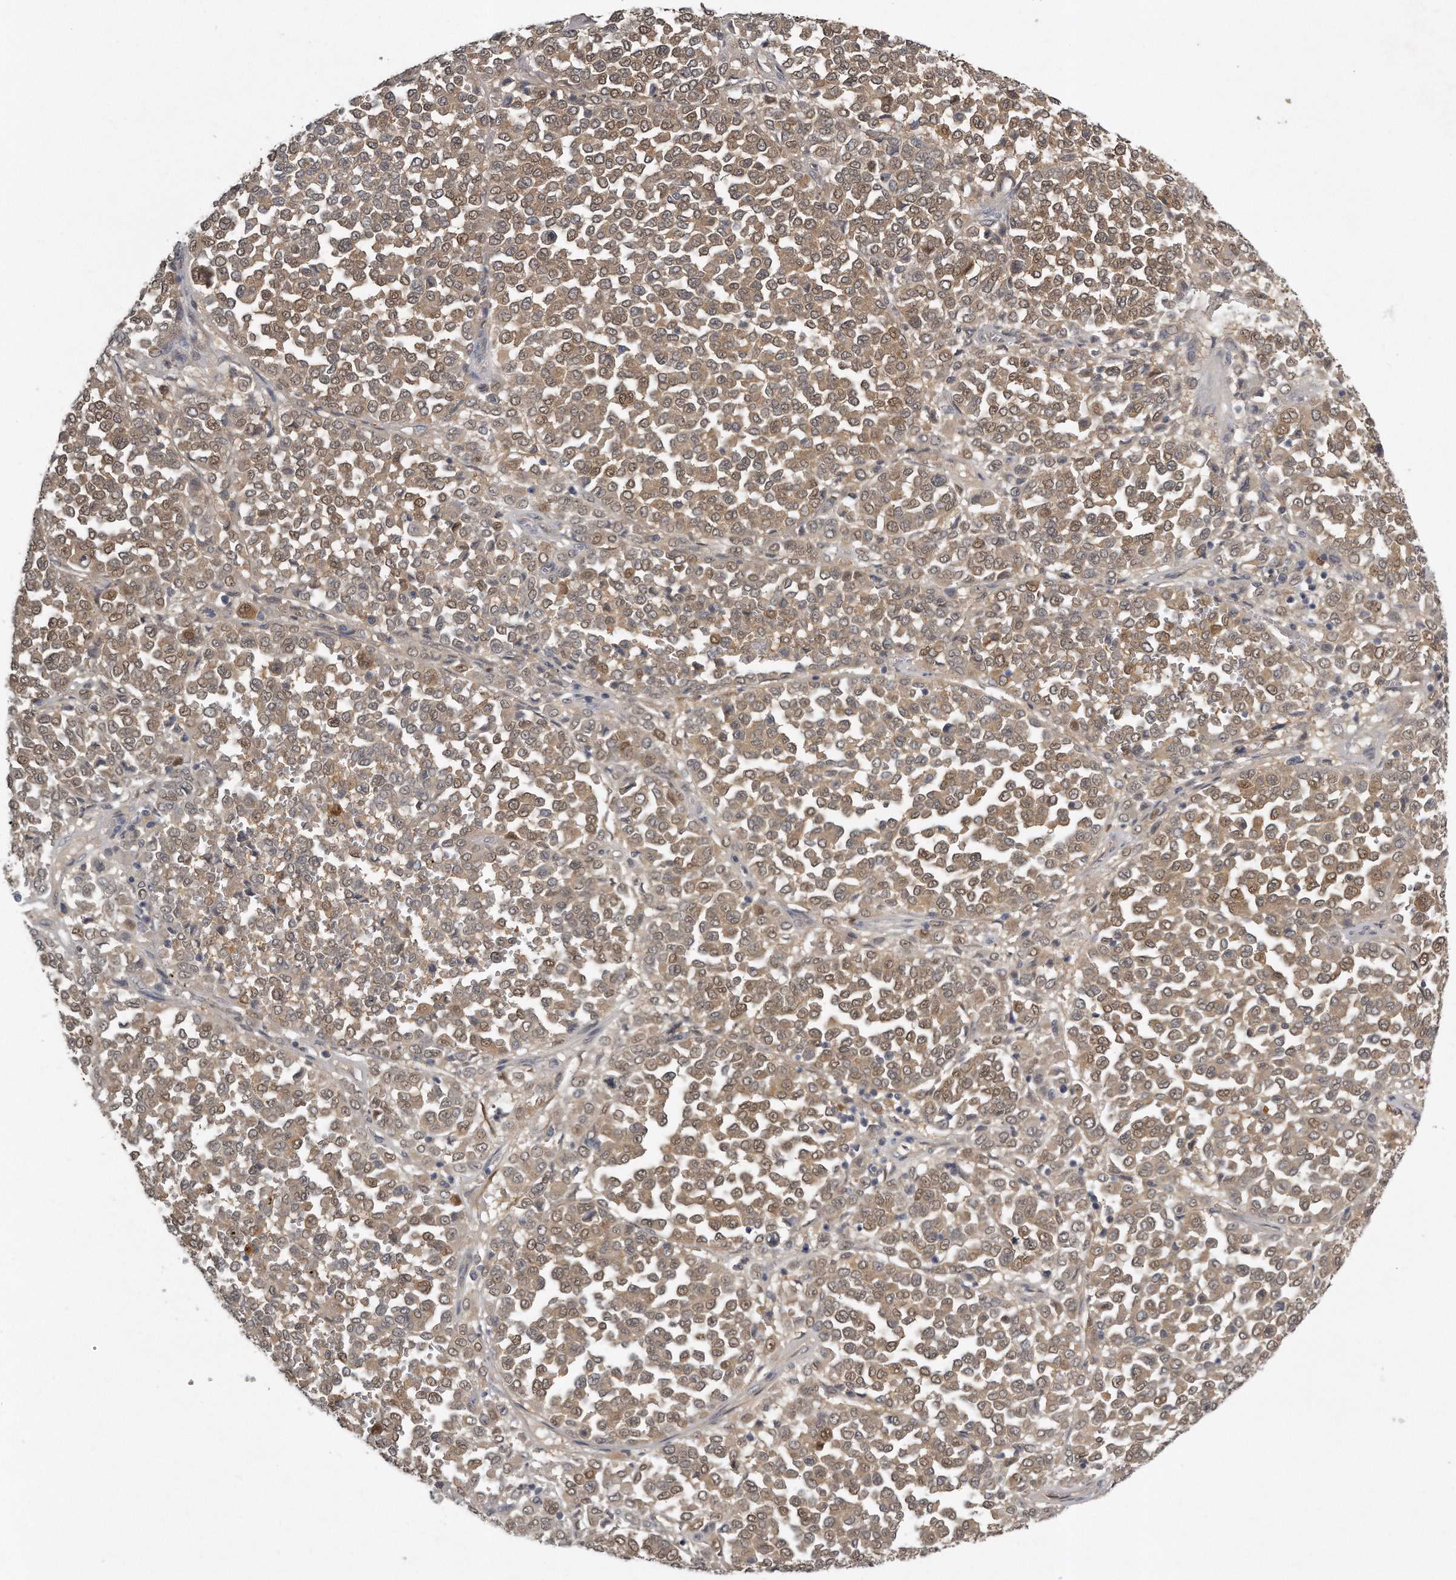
{"staining": {"intensity": "moderate", "quantity": ">75%", "location": "cytoplasmic/membranous,nuclear"}, "tissue": "melanoma", "cell_type": "Tumor cells", "image_type": "cancer", "snomed": [{"axis": "morphology", "description": "Malignant melanoma, Metastatic site"}, {"axis": "topography", "description": "Pancreas"}], "caption": "This micrograph shows malignant melanoma (metastatic site) stained with IHC to label a protein in brown. The cytoplasmic/membranous and nuclear of tumor cells show moderate positivity for the protein. Nuclei are counter-stained blue.", "gene": "GGCT", "patient": {"sex": "female", "age": 30}}